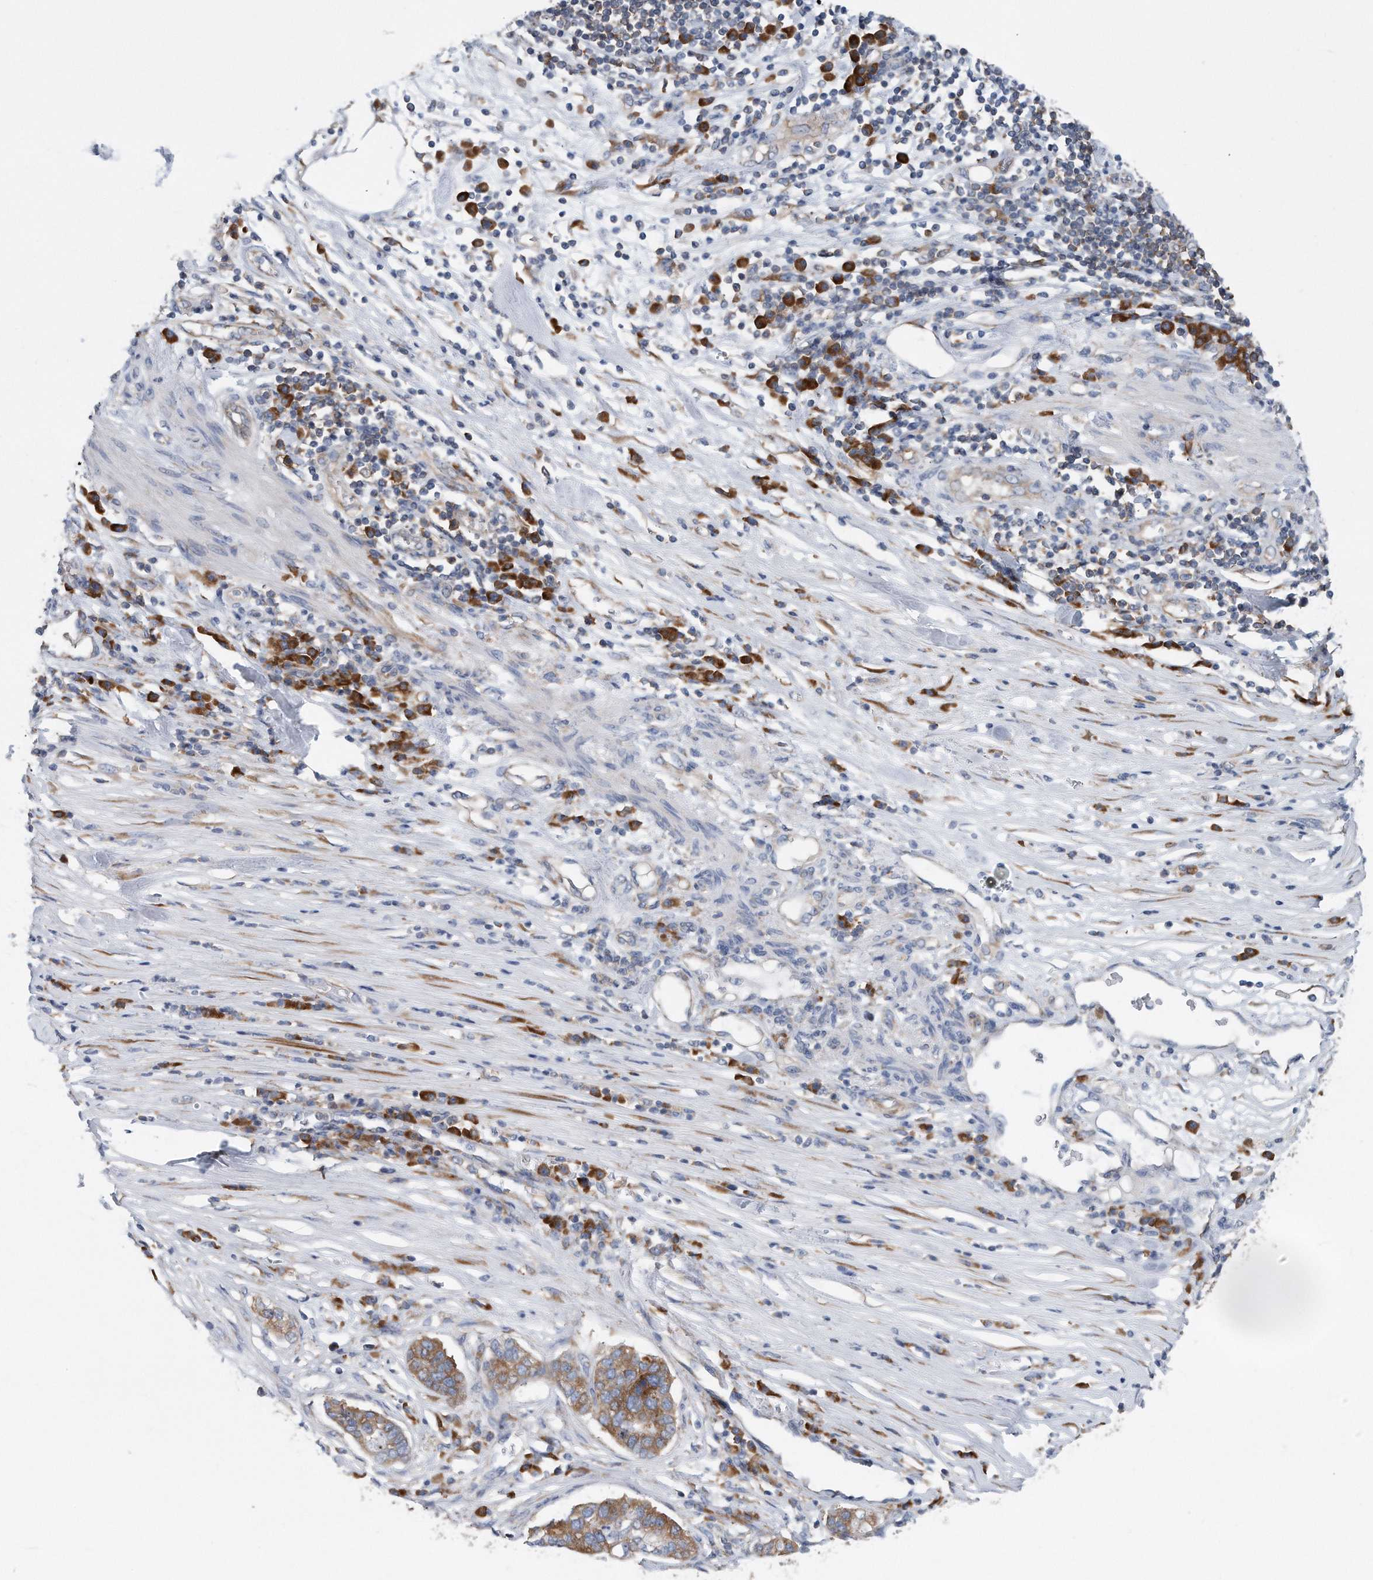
{"staining": {"intensity": "moderate", "quantity": ">75%", "location": "cytoplasmic/membranous"}, "tissue": "pancreatic cancer", "cell_type": "Tumor cells", "image_type": "cancer", "snomed": [{"axis": "morphology", "description": "Adenocarcinoma, NOS"}, {"axis": "topography", "description": "Pancreas"}], "caption": "Human adenocarcinoma (pancreatic) stained with a protein marker exhibits moderate staining in tumor cells.", "gene": "RPL26L1", "patient": {"sex": "female", "age": 61}}